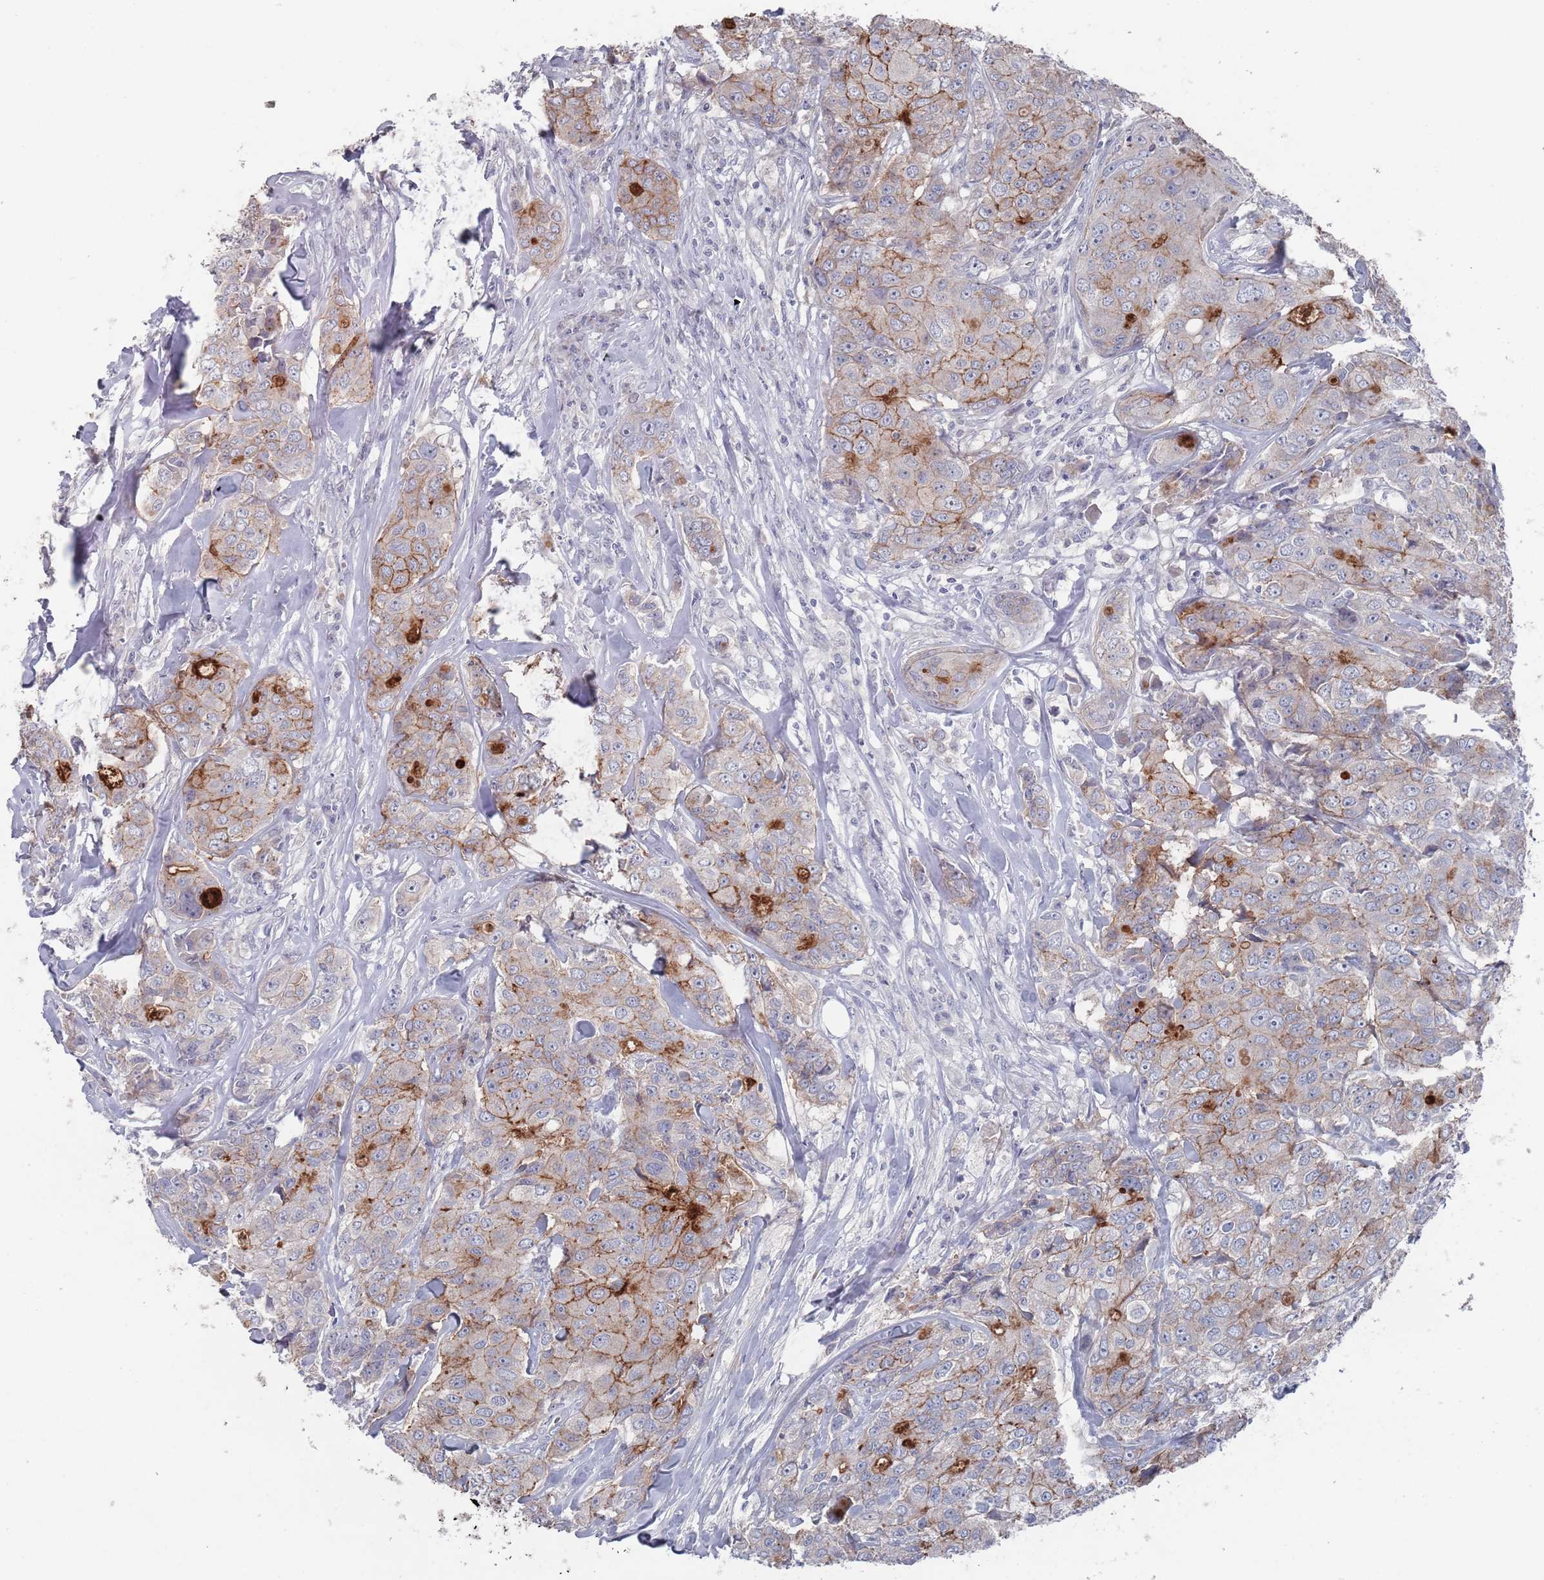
{"staining": {"intensity": "moderate", "quantity": "25%-75%", "location": "cytoplasmic/membranous"}, "tissue": "breast cancer", "cell_type": "Tumor cells", "image_type": "cancer", "snomed": [{"axis": "morphology", "description": "Duct carcinoma"}, {"axis": "topography", "description": "Breast"}], "caption": "Protein staining of breast cancer (infiltrating ductal carcinoma) tissue demonstrates moderate cytoplasmic/membranous staining in about 25%-75% of tumor cells. The staining was performed using DAB (3,3'-diaminobenzidine), with brown indicating positive protein expression. Nuclei are stained blue with hematoxylin.", "gene": "PROM2", "patient": {"sex": "female", "age": 43}}